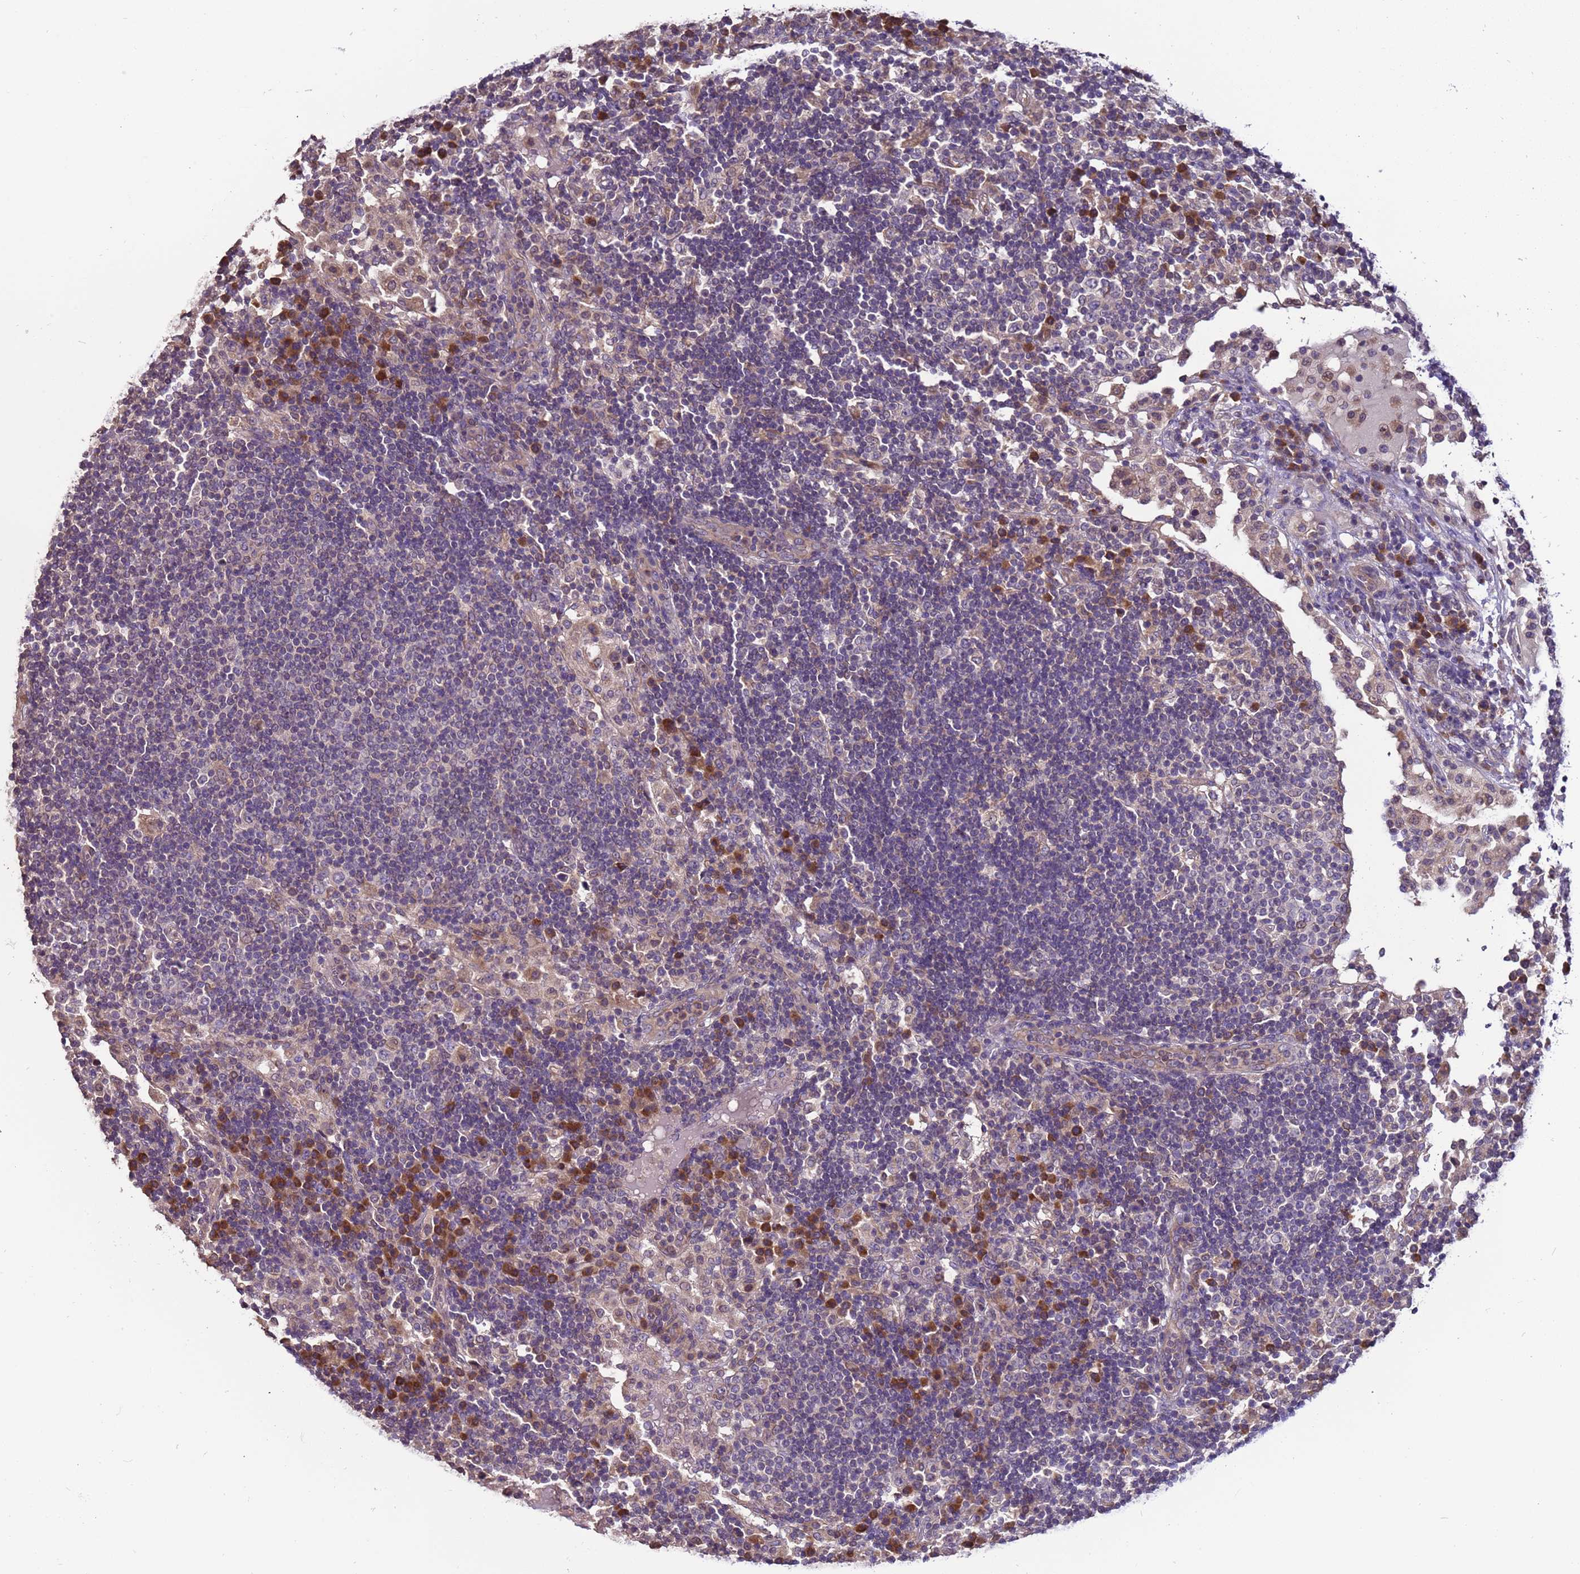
{"staining": {"intensity": "negative", "quantity": "none", "location": "none"}, "tissue": "lymph node", "cell_type": "Germinal center cells", "image_type": "normal", "snomed": [{"axis": "morphology", "description": "Normal tissue, NOS"}, {"axis": "topography", "description": "Lymph node"}], "caption": "Immunohistochemistry (IHC) of benign human lymph node exhibits no positivity in germinal center cells.", "gene": "ELMOD2", "patient": {"sex": "female", "age": 53}}